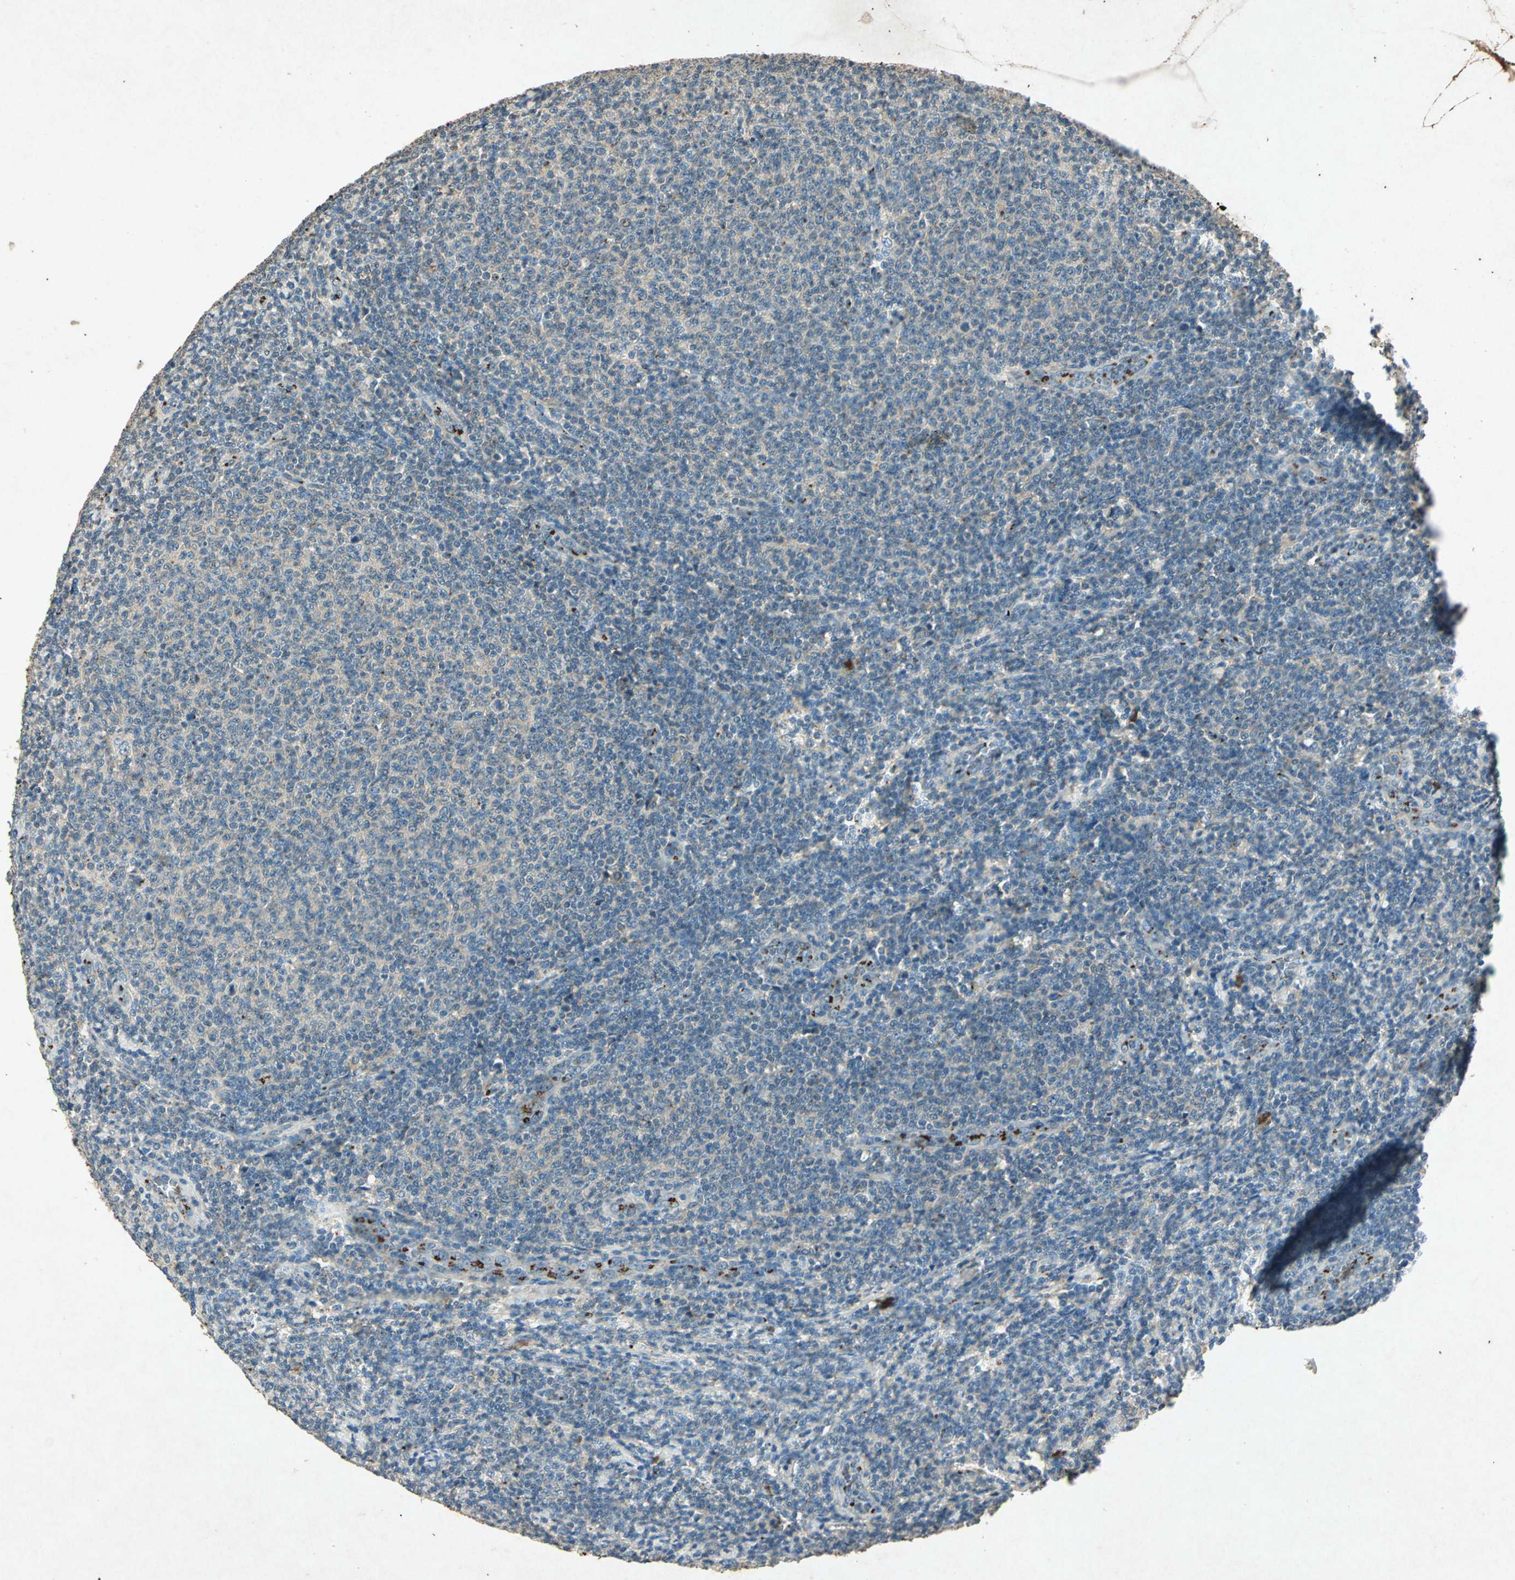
{"staining": {"intensity": "negative", "quantity": "none", "location": "none"}, "tissue": "lymphoma", "cell_type": "Tumor cells", "image_type": "cancer", "snomed": [{"axis": "morphology", "description": "Malignant lymphoma, non-Hodgkin's type, Low grade"}, {"axis": "topography", "description": "Lymph node"}], "caption": "There is no significant expression in tumor cells of malignant lymphoma, non-Hodgkin's type (low-grade).", "gene": "PSEN1", "patient": {"sex": "male", "age": 66}}